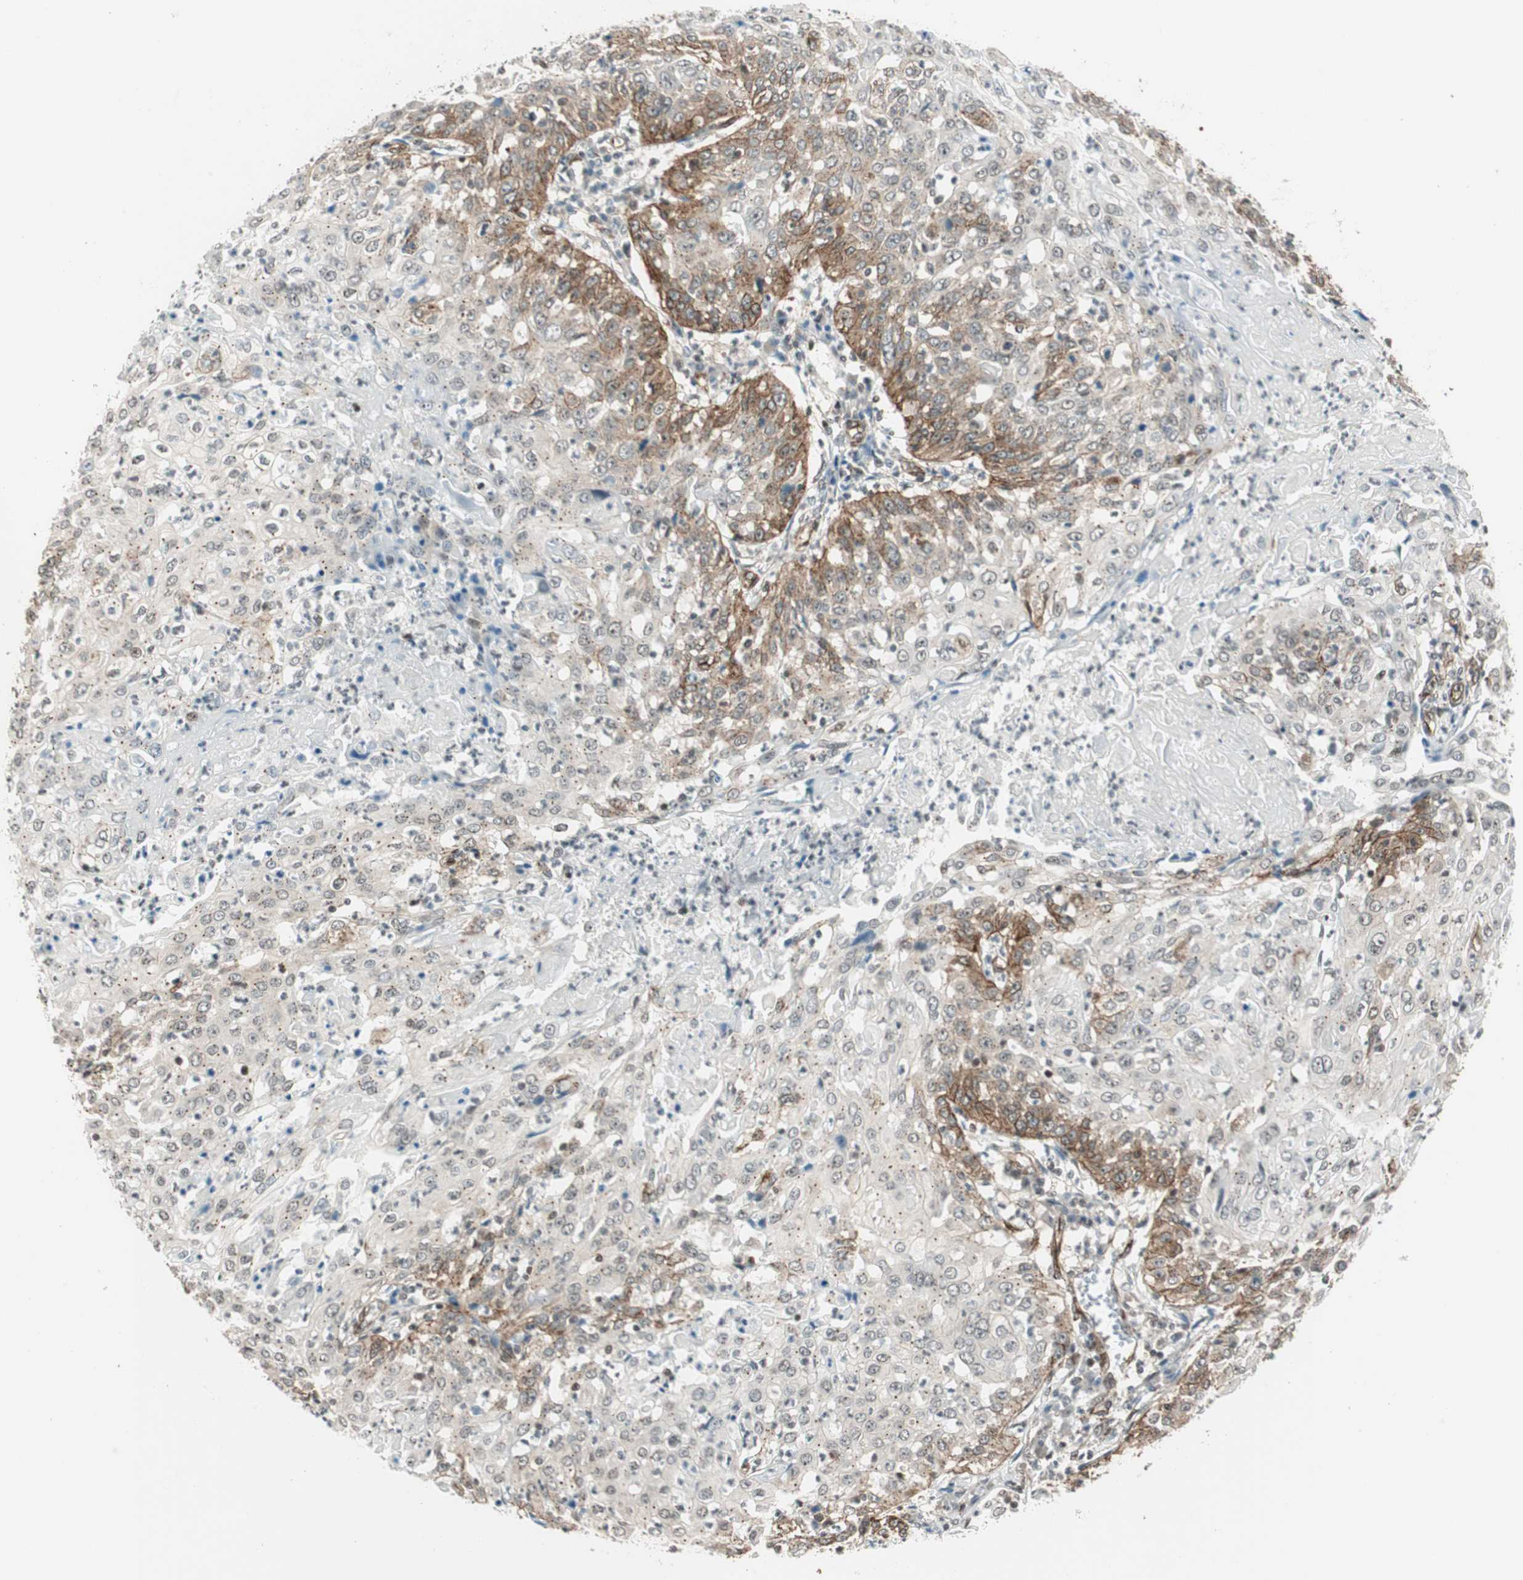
{"staining": {"intensity": "moderate", "quantity": "<25%", "location": "cytoplasmic/membranous"}, "tissue": "cervical cancer", "cell_type": "Tumor cells", "image_type": "cancer", "snomed": [{"axis": "morphology", "description": "Squamous cell carcinoma, NOS"}, {"axis": "topography", "description": "Cervix"}], "caption": "DAB immunohistochemical staining of cervical cancer (squamous cell carcinoma) reveals moderate cytoplasmic/membranous protein staining in about <25% of tumor cells.", "gene": "CDK19", "patient": {"sex": "female", "age": 39}}